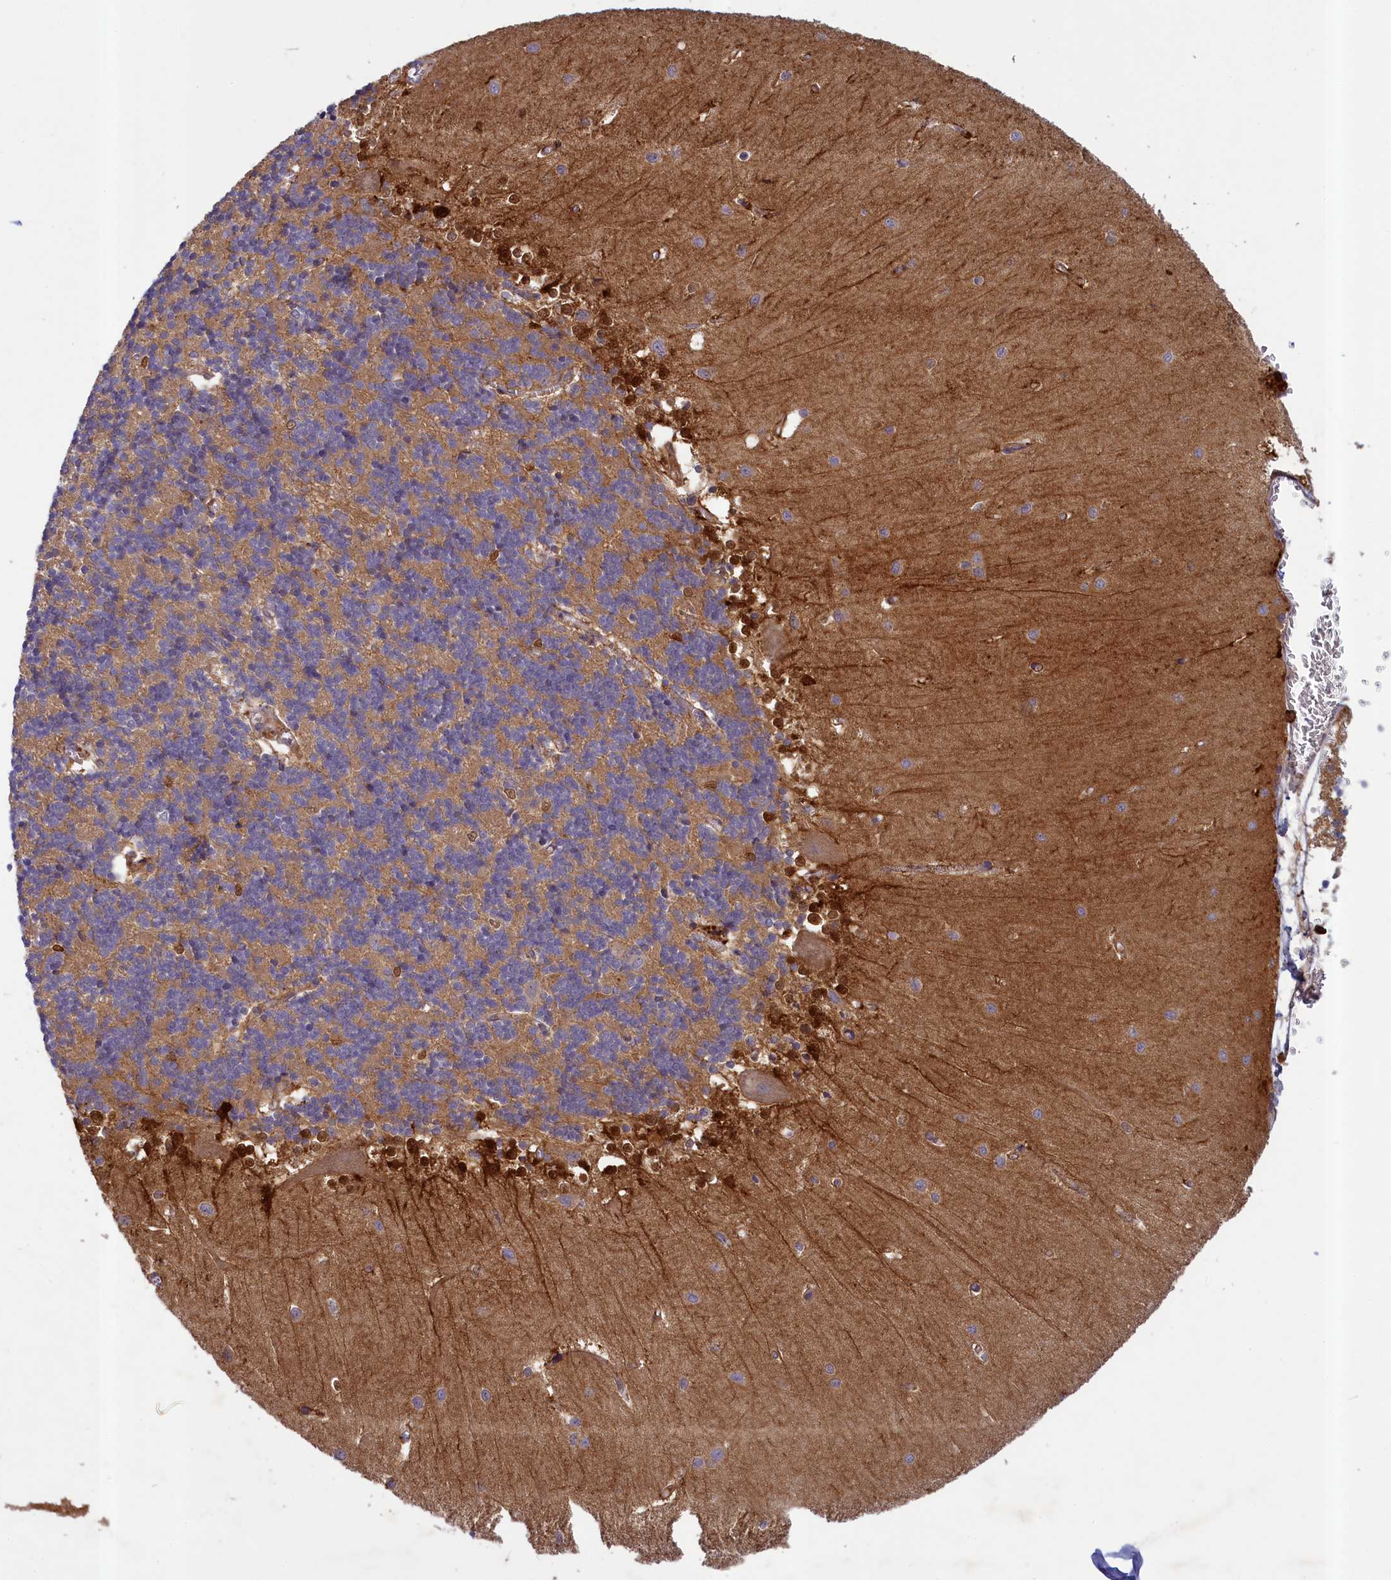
{"staining": {"intensity": "weak", "quantity": "25%-75%", "location": "cytoplasmic/membranous"}, "tissue": "cerebellum", "cell_type": "Cells in granular layer", "image_type": "normal", "snomed": [{"axis": "morphology", "description": "Normal tissue, NOS"}, {"axis": "topography", "description": "Cerebellum"}], "caption": "A brown stain highlights weak cytoplasmic/membranous staining of a protein in cells in granular layer of unremarkable human cerebellum. (DAB = brown stain, brightfield microscopy at high magnification).", "gene": "NUBP1", "patient": {"sex": "male", "age": 37}}